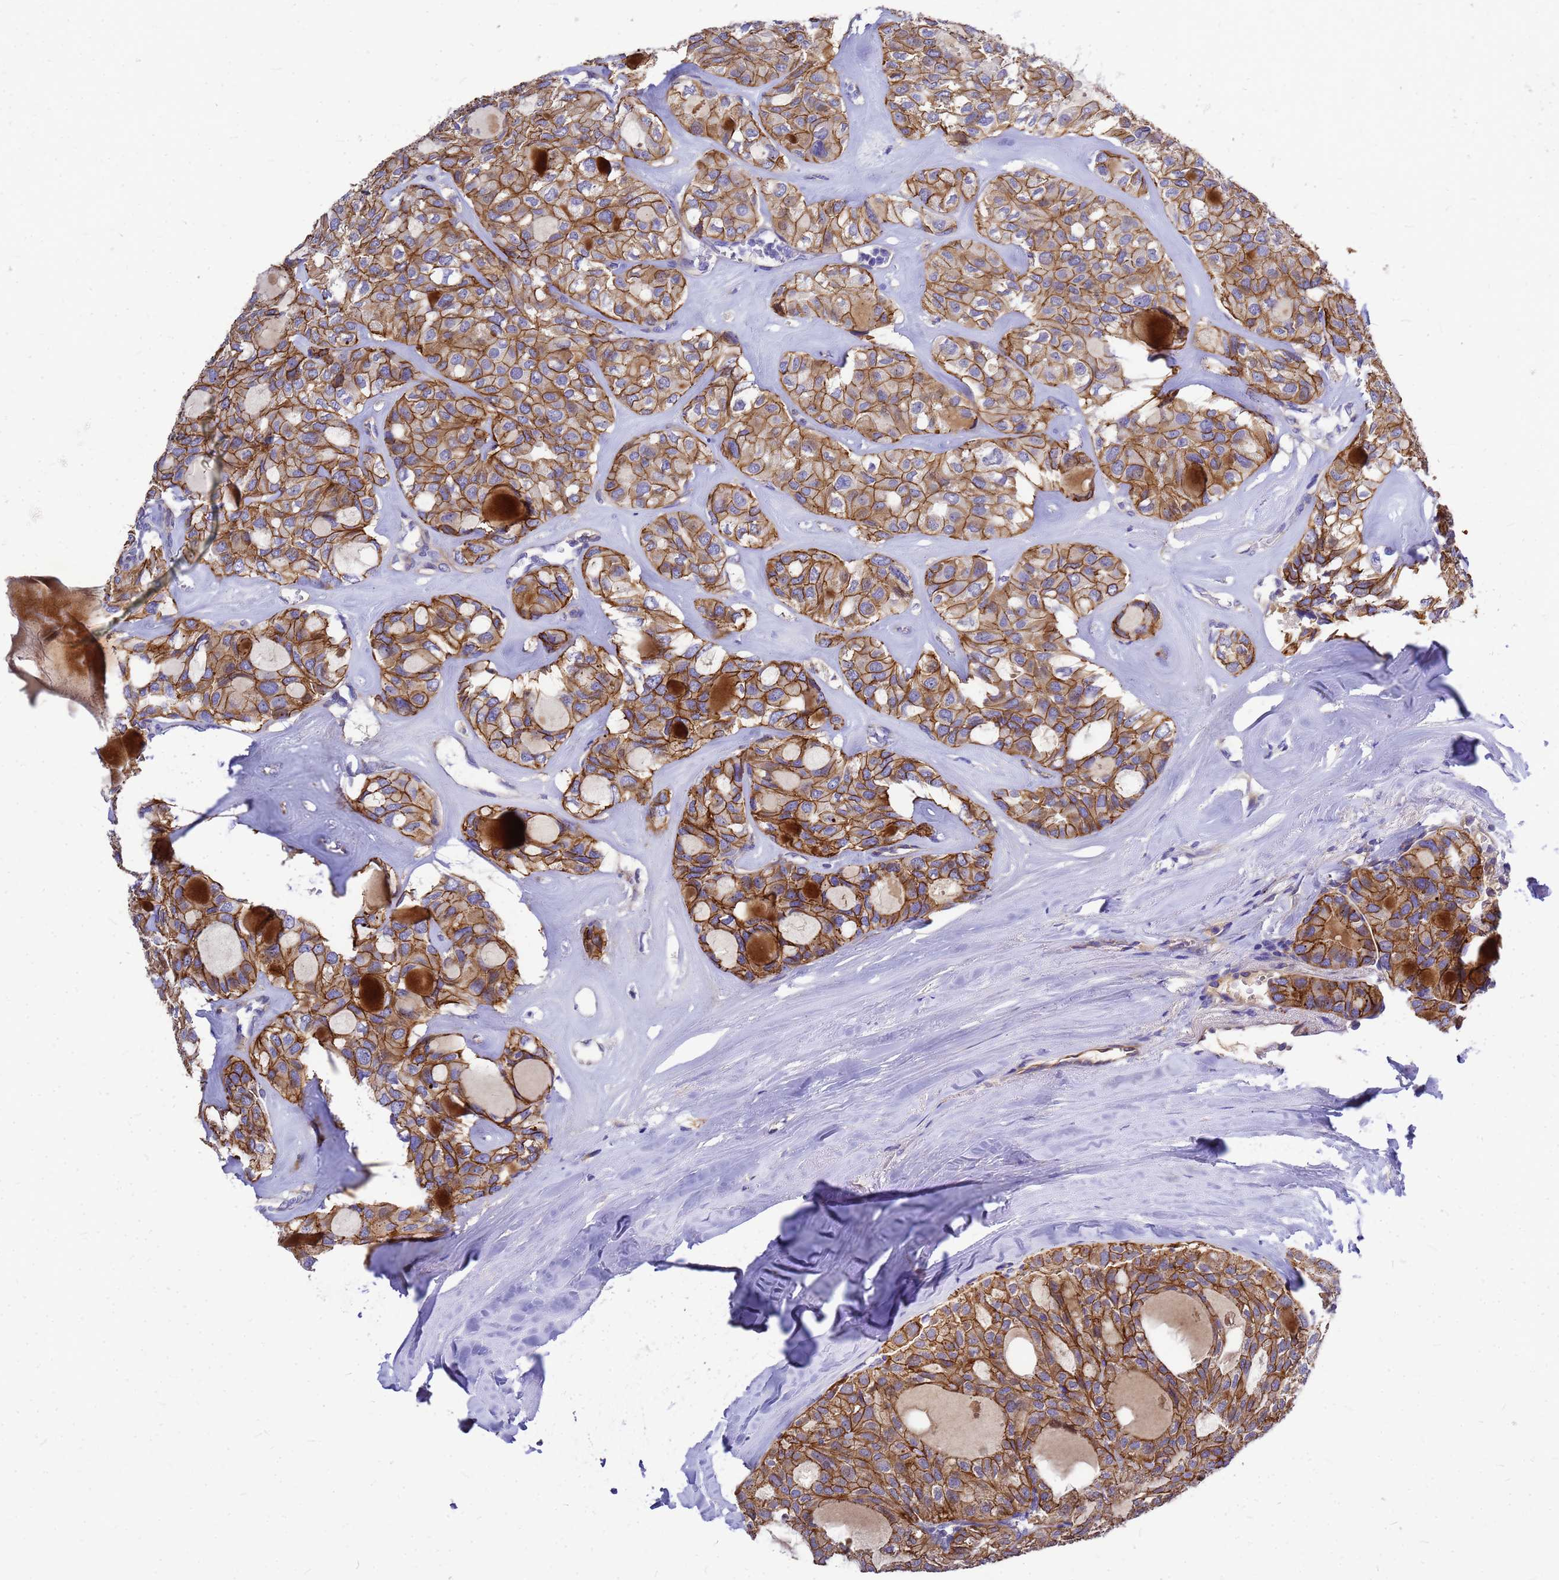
{"staining": {"intensity": "moderate", "quantity": ">75%", "location": "cytoplasmic/membranous"}, "tissue": "thyroid cancer", "cell_type": "Tumor cells", "image_type": "cancer", "snomed": [{"axis": "morphology", "description": "Follicular adenoma carcinoma, NOS"}, {"axis": "topography", "description": "Thyroid gland"}], "caption": "IHC histopathology image of human thyroid follicular adenoma carcinoma stained for a protein (brown), which reveals medium levels of moderate cytoplasmic/membranous positivity in about >75% of tumor cells.", "gene": "FBXW5", "patient": {"sex": "male", "age": 75}}